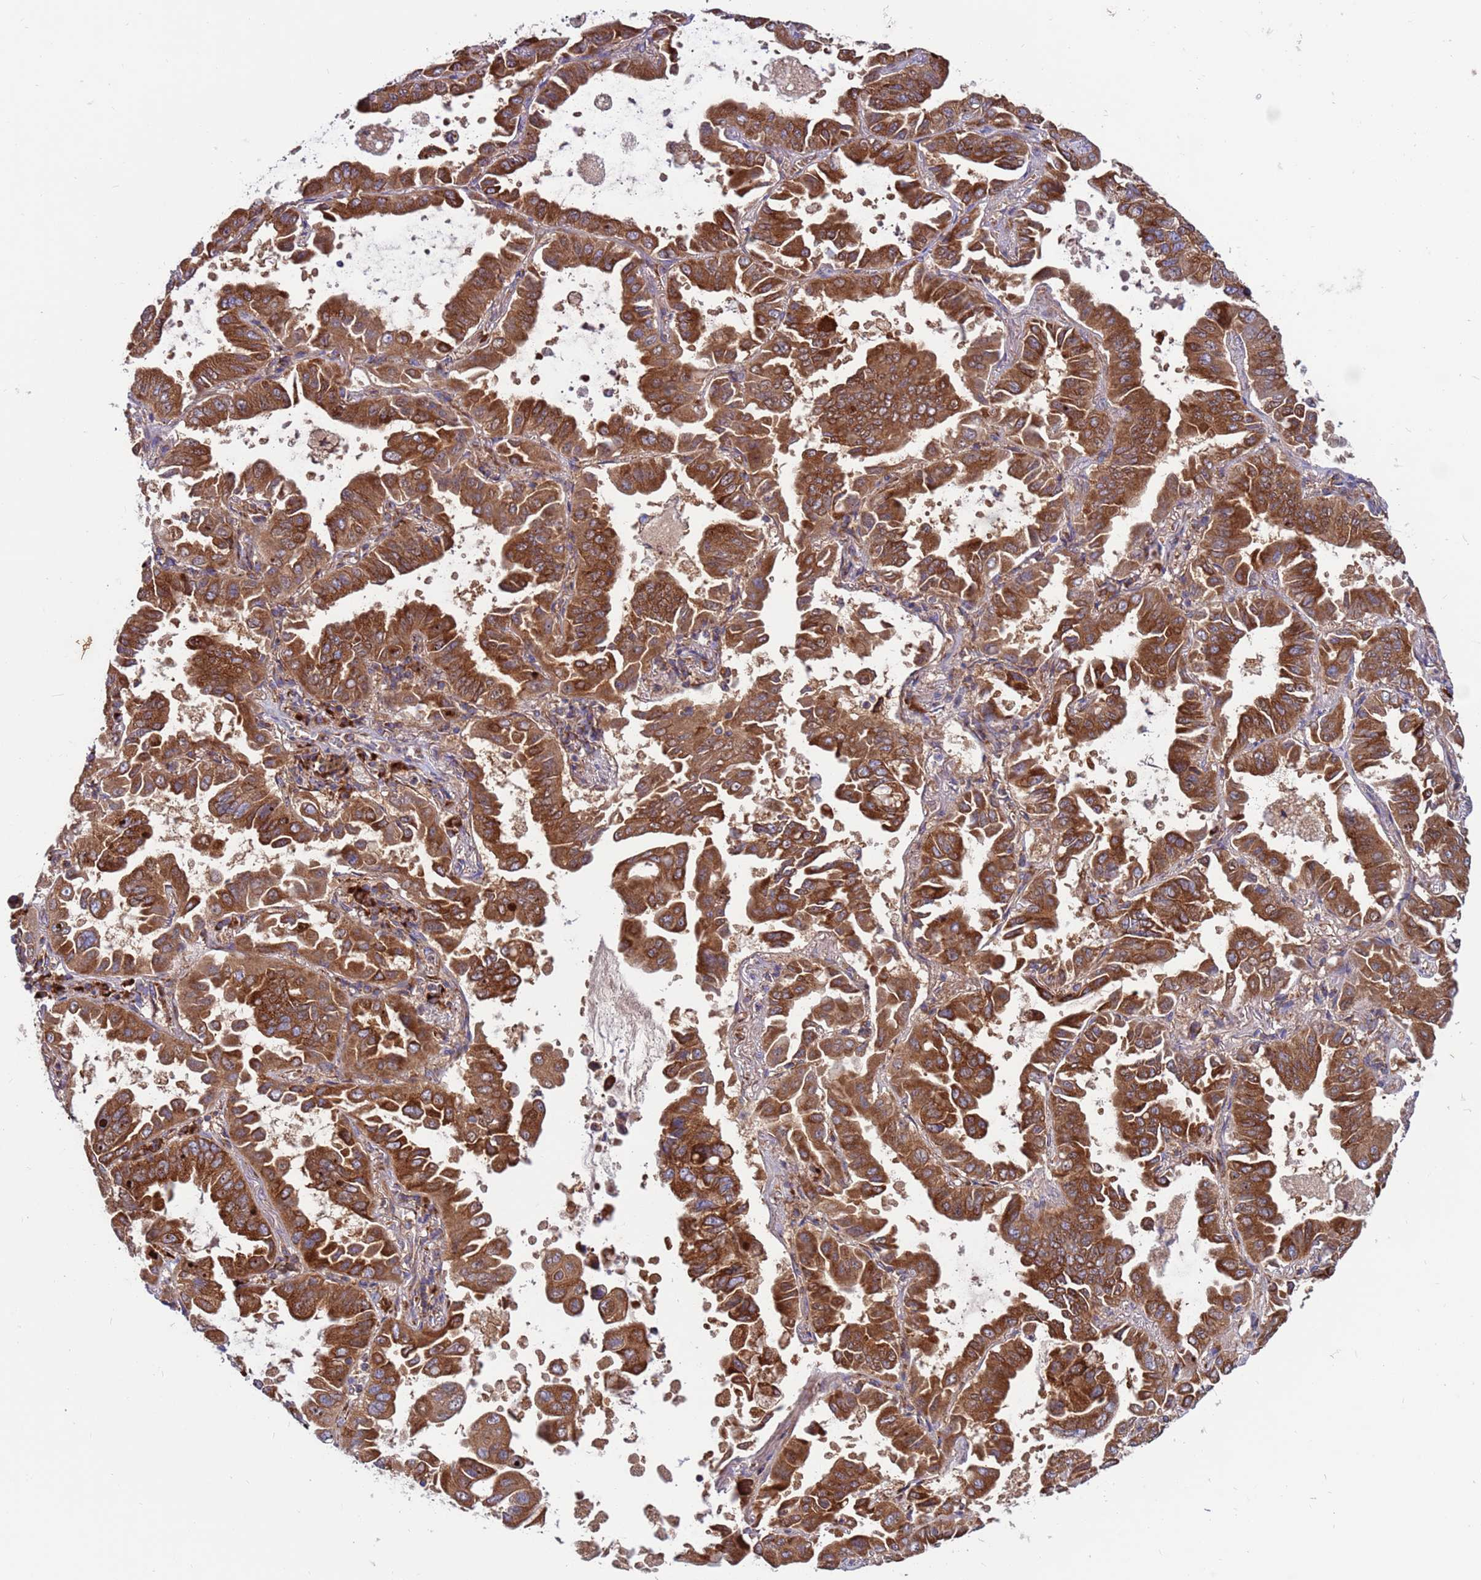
{"staining": {"intensity": "strong", "quantity": ">75%", "location": "cytoplasmic/membranous"}, "tissue": "lung cancer", "cell_type": "Tumor cells", "image_type": "cancer", "snomed": [{"axis": "morphology", "description": "Adenocarcinoma, NOS"}, {"axis": "topography", "description": "Lung"}], "caption": "Human lung cancer (adenocarcinoma) stained for a protein (brown) reveals strong cytoplasmic/membranous positive expression in approximately >75% of tumor cells.", "gene": "ZC3HAV1", "patient": {"sex": "male", "age": 64}}